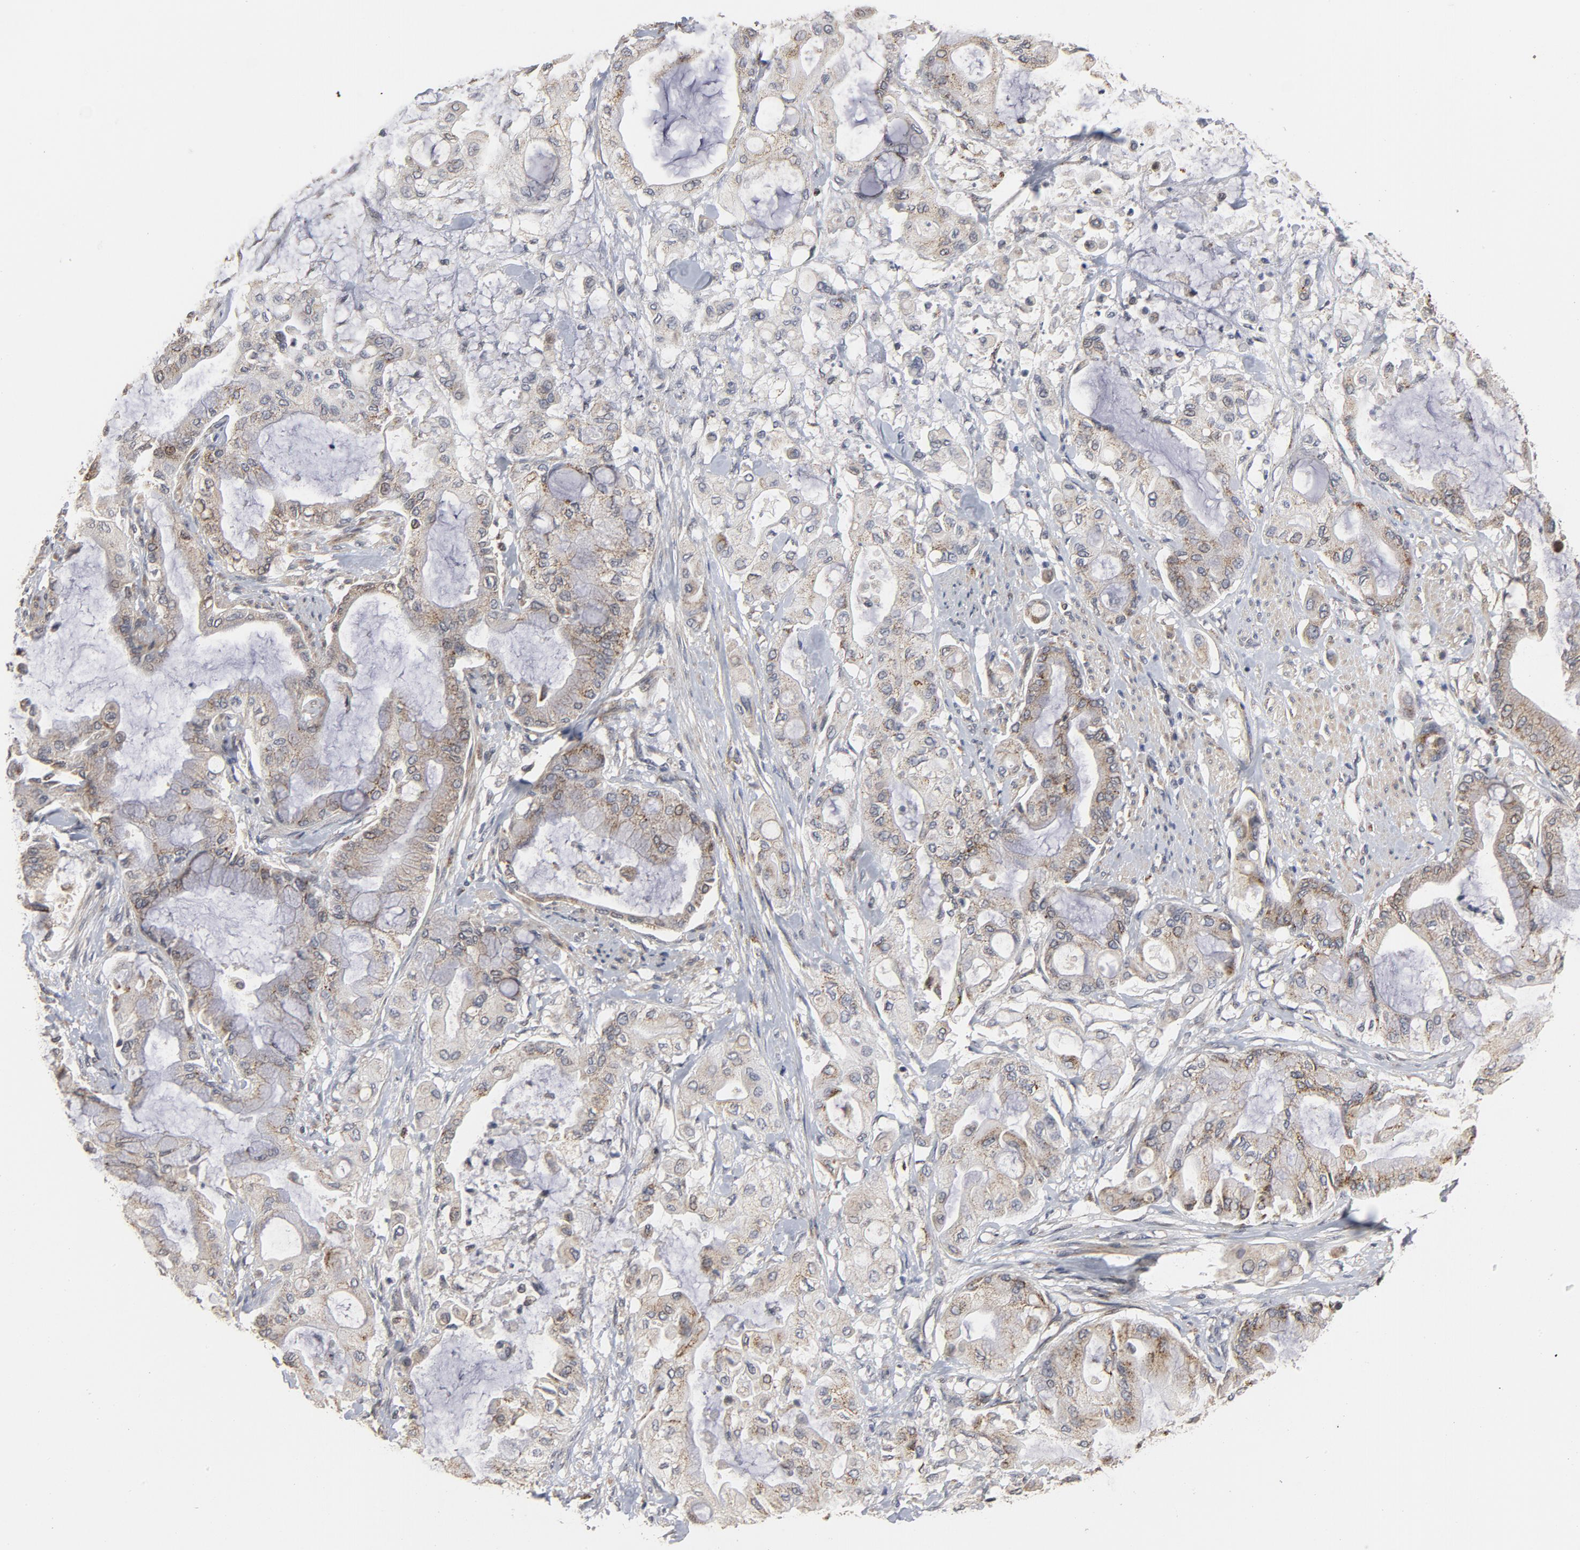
{"staining": {"intensity": "weak", "quantity": ">75%", "location": "cytoplasmic/membranous"}, "tissue": "pancreatic cancer", "cell_type": "Tumor cells", "image_type": "cancer", "snomed": [{"axis": "morphology", "description": "Adenocarcinoma, NOS"}, {"axis": "morphology", "description": "Adenocarcinoma, metastatic, NOS"}, {"axis": "topography", "description": "Lymph node"}, {"axis": "topography", "description": "Pancreas"}, {"axis": "topography", "description": "Duodenum"}], "caption": "Immunohistochemistry (IHC) of human adenocarcinoma (pancreatic) demonstrates low levels of weak cytoplasmic/membranous expression in about >75% of tumor cells.", "gene": "PPP1R1B", "patient": {"sex": "female", "age": 64}}